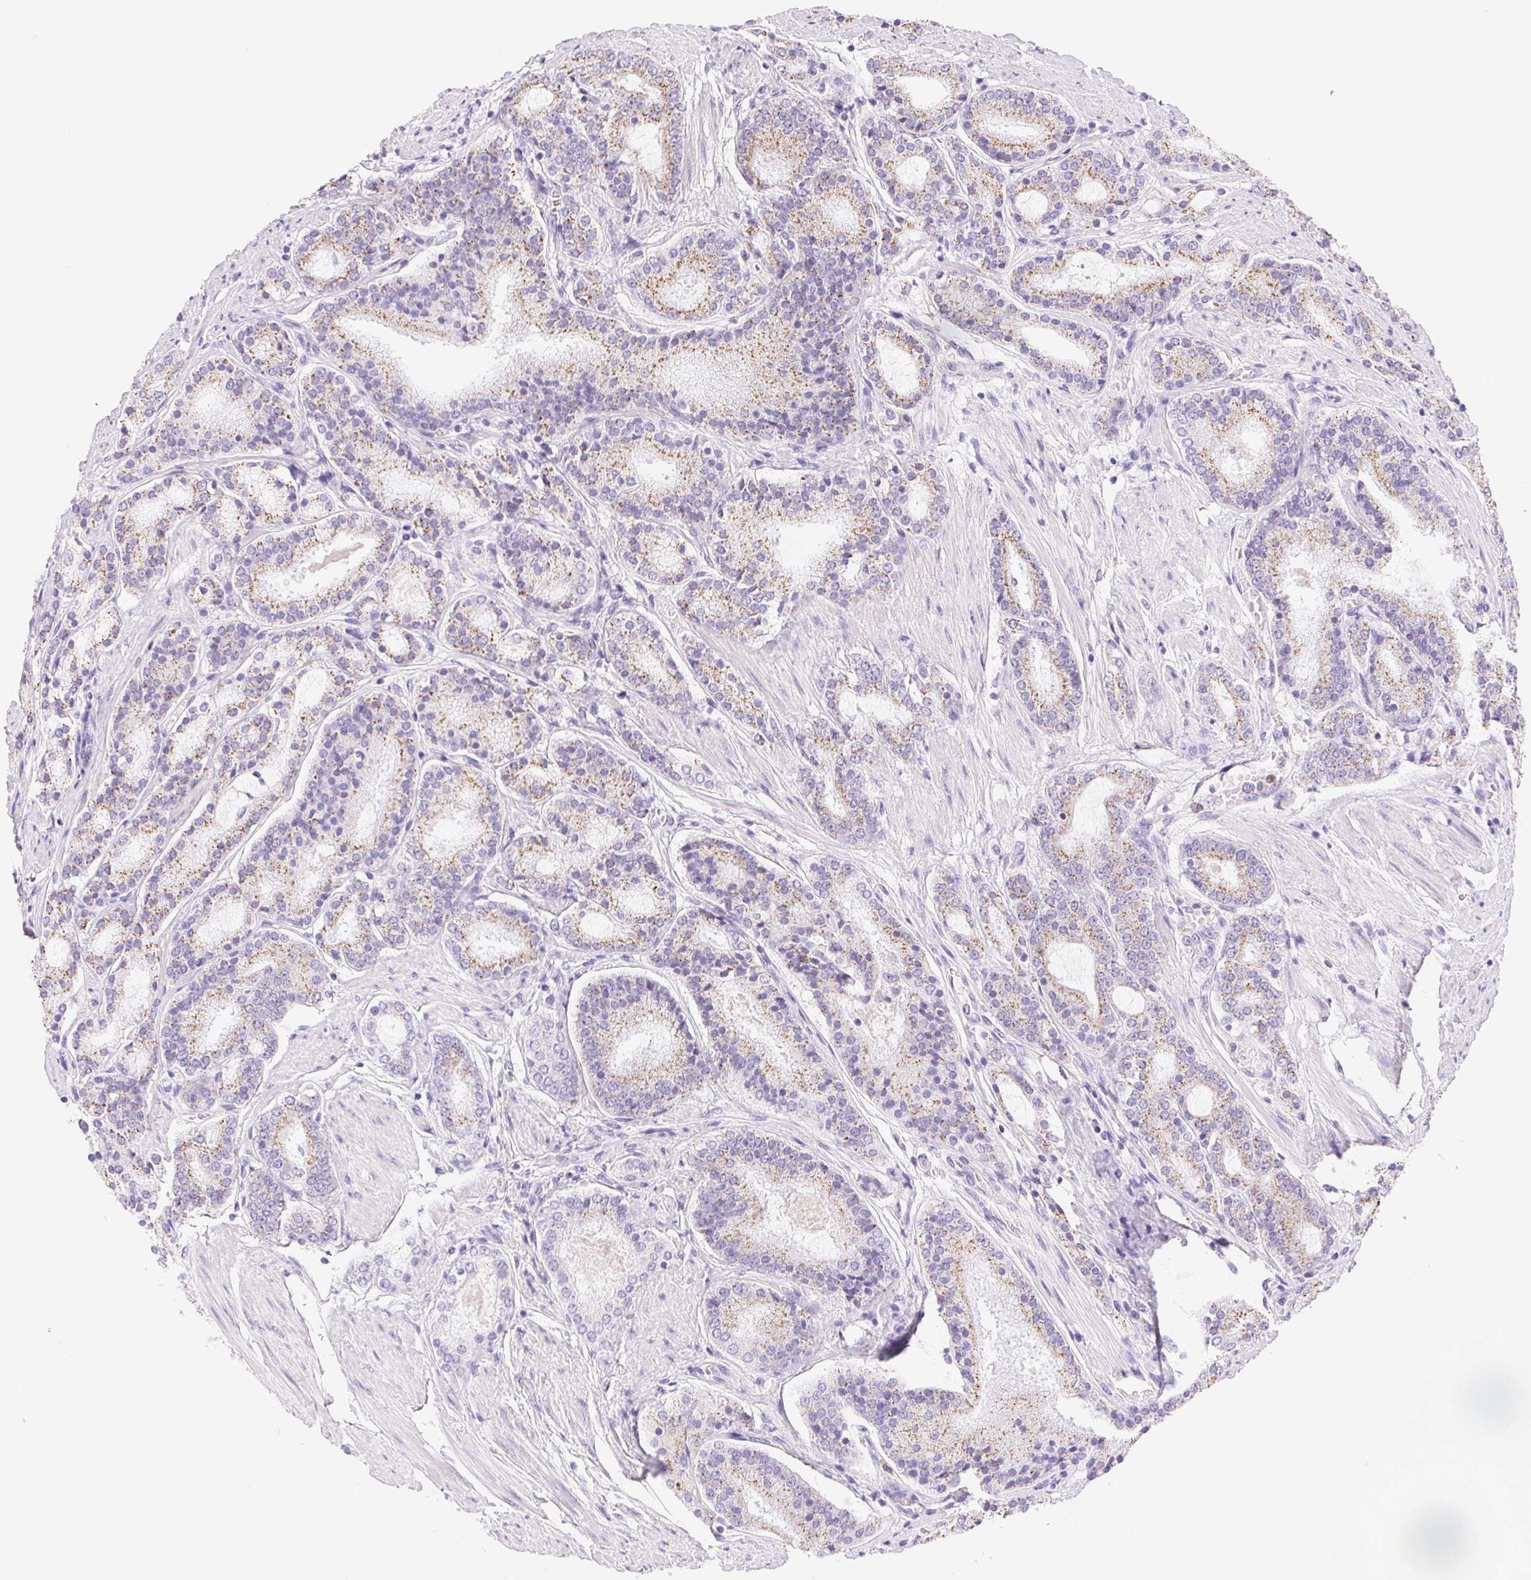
{"staining": {"intensity": "negative", "quantity": "none", "location": "none"}, "tissue": "prostate cancer", "cell_type": "Tumor cells", "image_type": "cancer", "snomed": [{"axis": "morphology", "description": "Adenocarcinoma, High grade"}, {"axis": "topography", "description": "Prostate"}], "caption": "High magnification brightfield microscopy of prostate cancer stained with DAB (brown) and counterstained with hematoxylin (blue): tumor cells show no significant expression.", "gene": "FGA", "patient": {"sex": "male", "age": 63}}